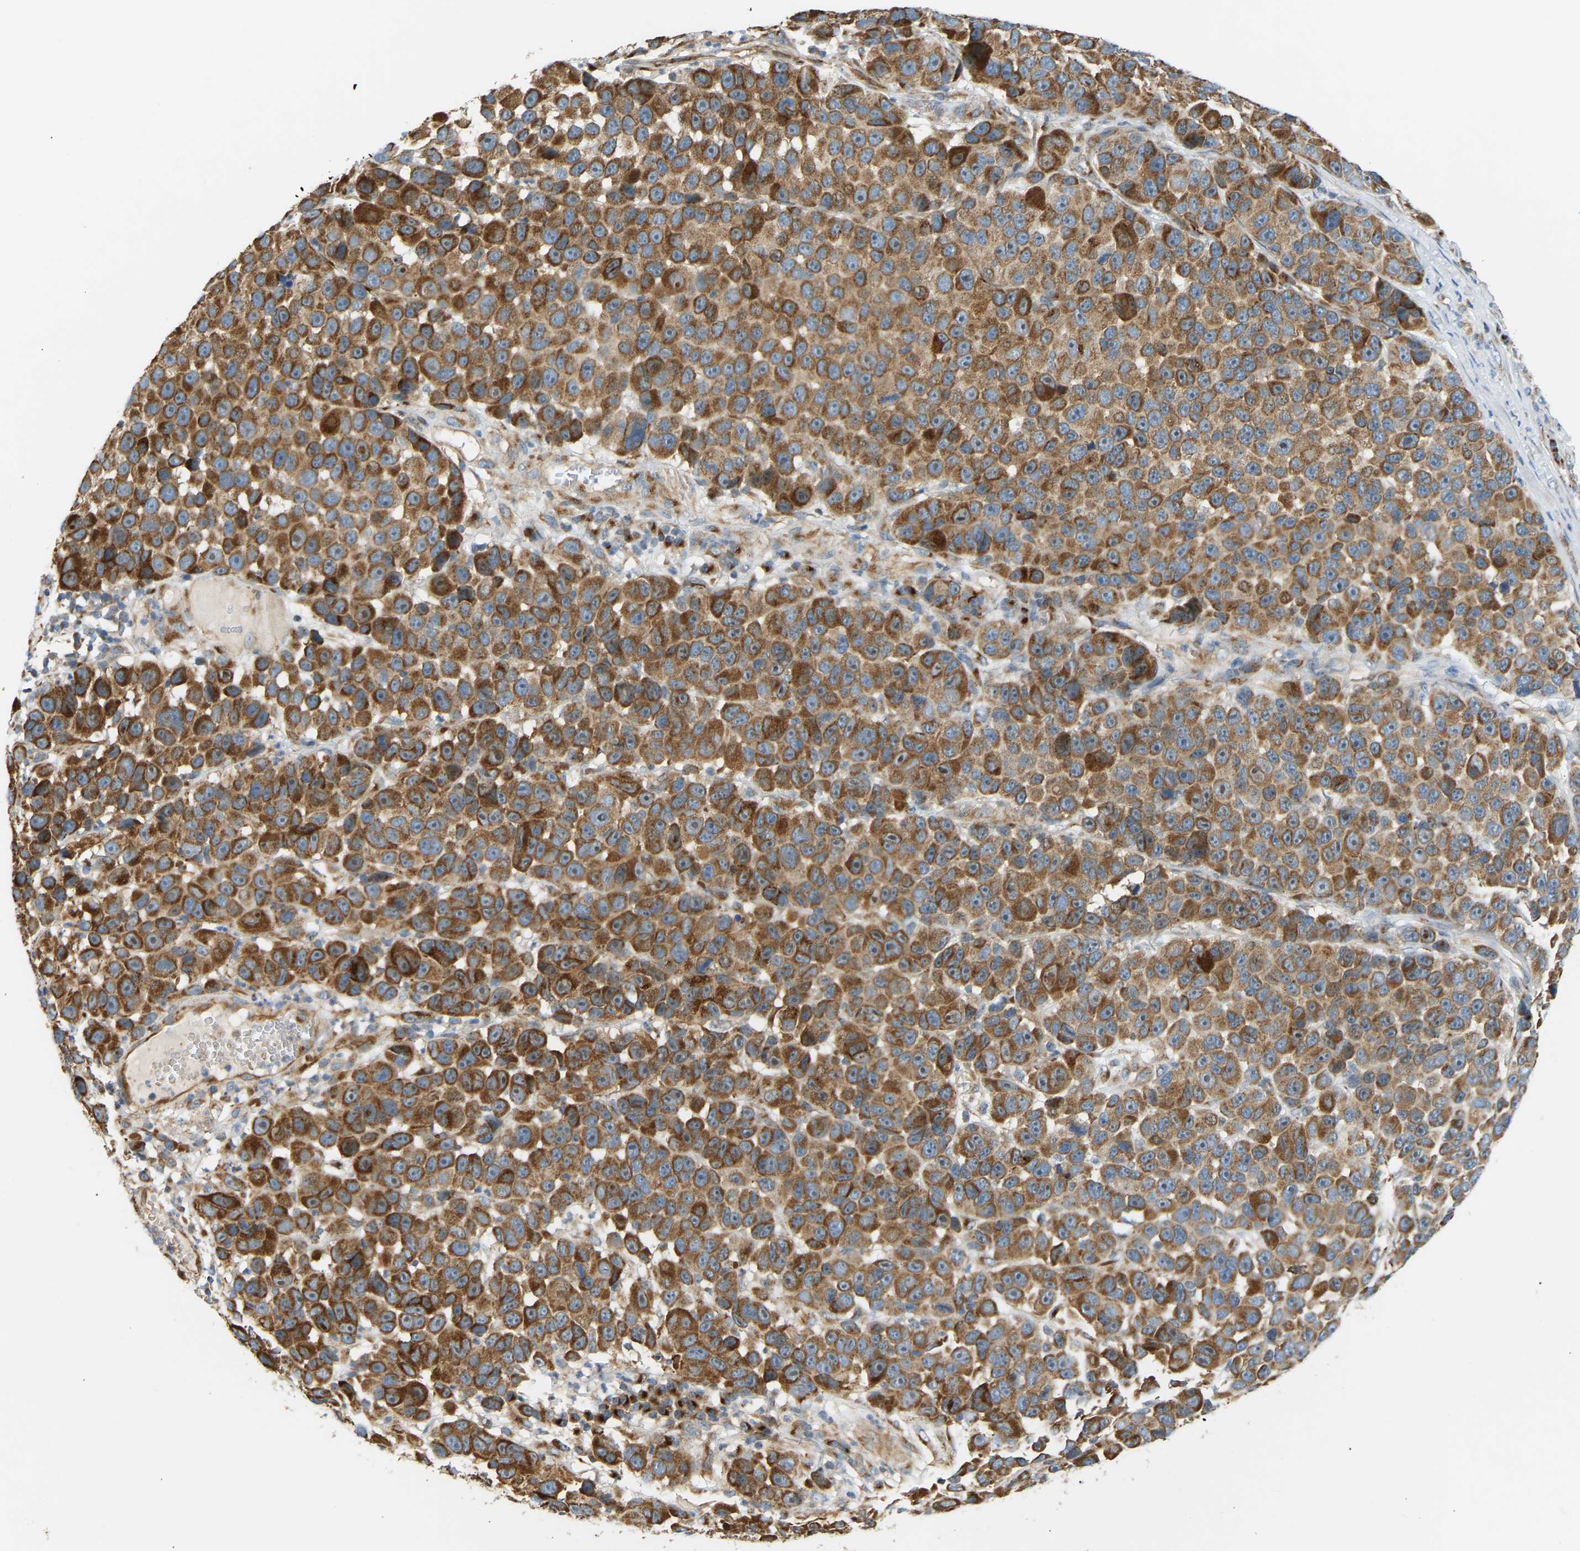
{"staining": {"intensity": "strong", "quantity": ">75%", "location": "cytoplasmic/membranous"}, "tissue": "melanoma", "cell_type": "Tumor cells", "image_type": "cancer", "snomed": [{"axis": "morphology", "description": "Malignant melanoma, NOS"}, {"axis": "topography", "description": "Skin"}], "caption": "A micrograph of malignant melanoma stained for a protein demonstrates strong cytoplasmic/membranous brown staining in tumor cells.", "gene": "YIPF2", "patient": {"sex": "male", "age": 53}}